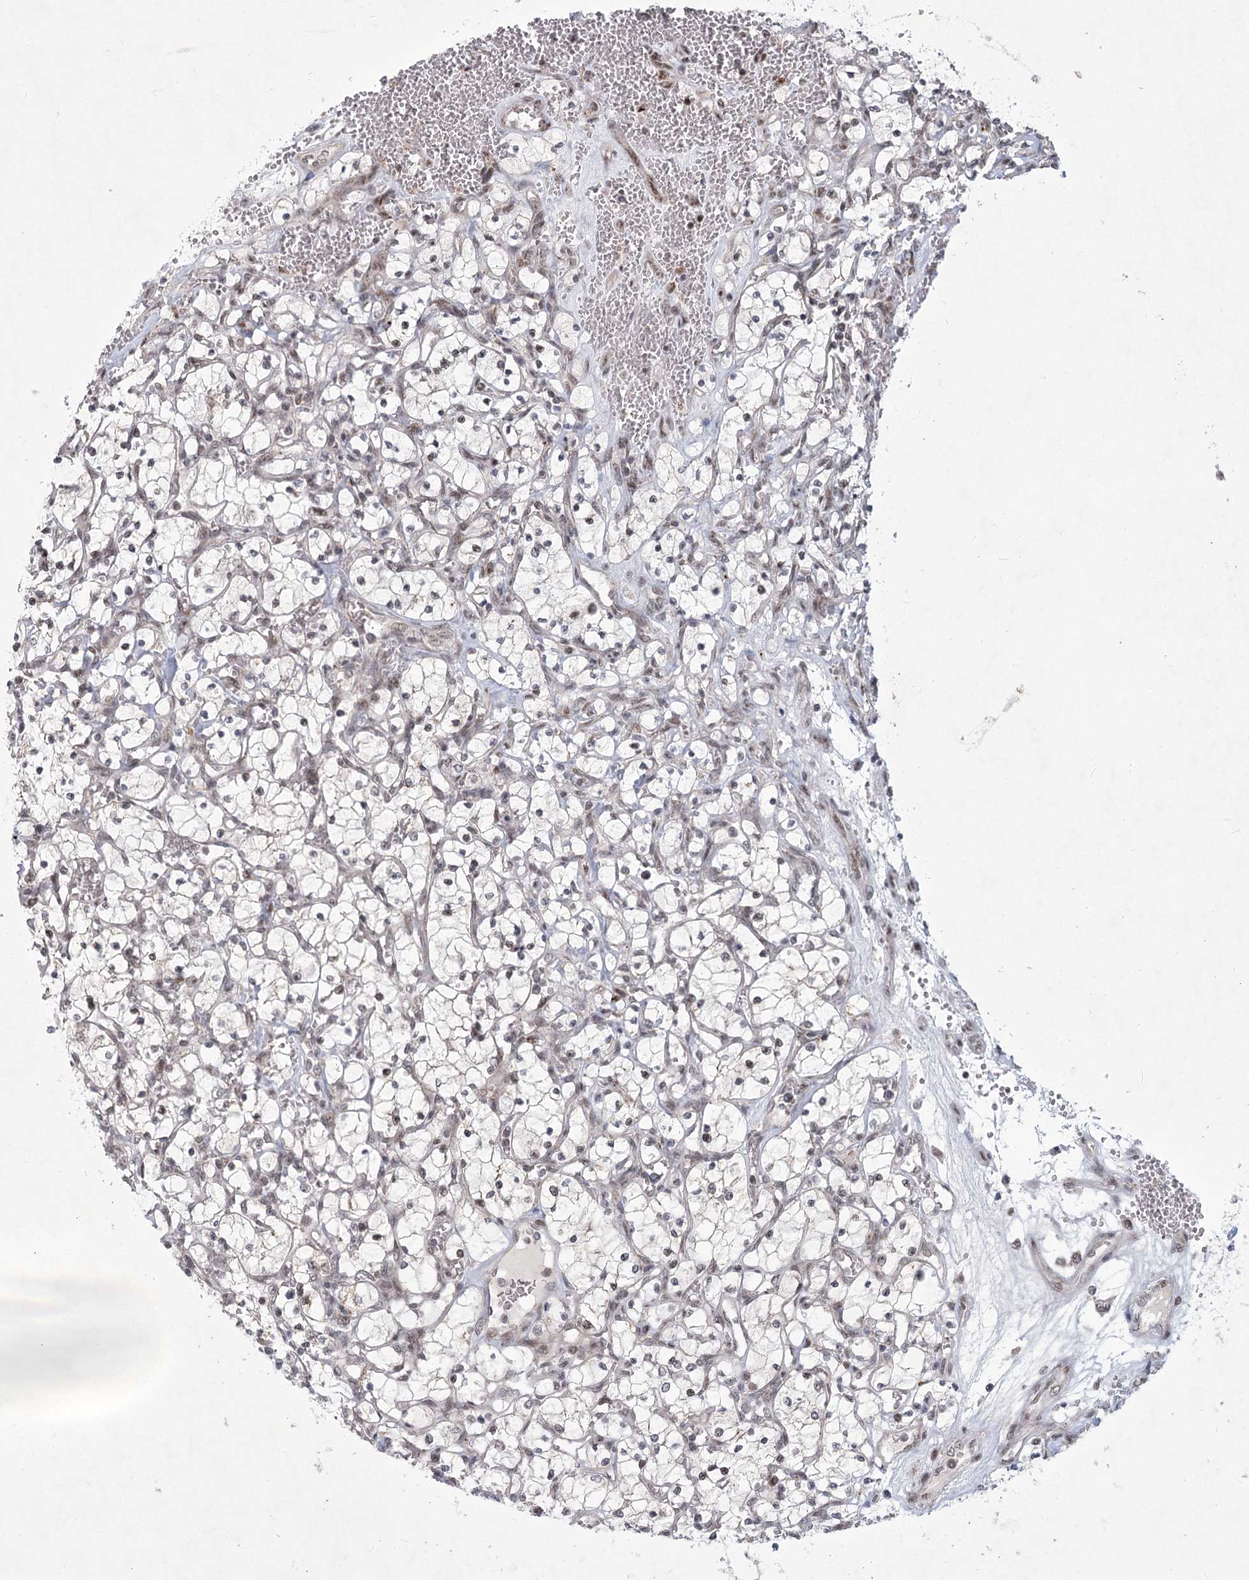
{"staining": {"intensity": "weak", "quantity": ">75%", "location": "nuclear"}, "tissue": "renal cancer", "cell_type": "Tumor cells", "image_type": "cancer", "snomed": [{"axis": "morphology", "description": "Adenocarcinoma, NOS"}, {"axis": "topography", "description": "Kidney"}], "caption": "Brown immunohistochemical staining in adenocarcinoma (renal) exhibits weak nuclear expression in approximately >75% of tumor cells.", "gene": "CIB4", "patient": {"sex": "female", "age": 69}}